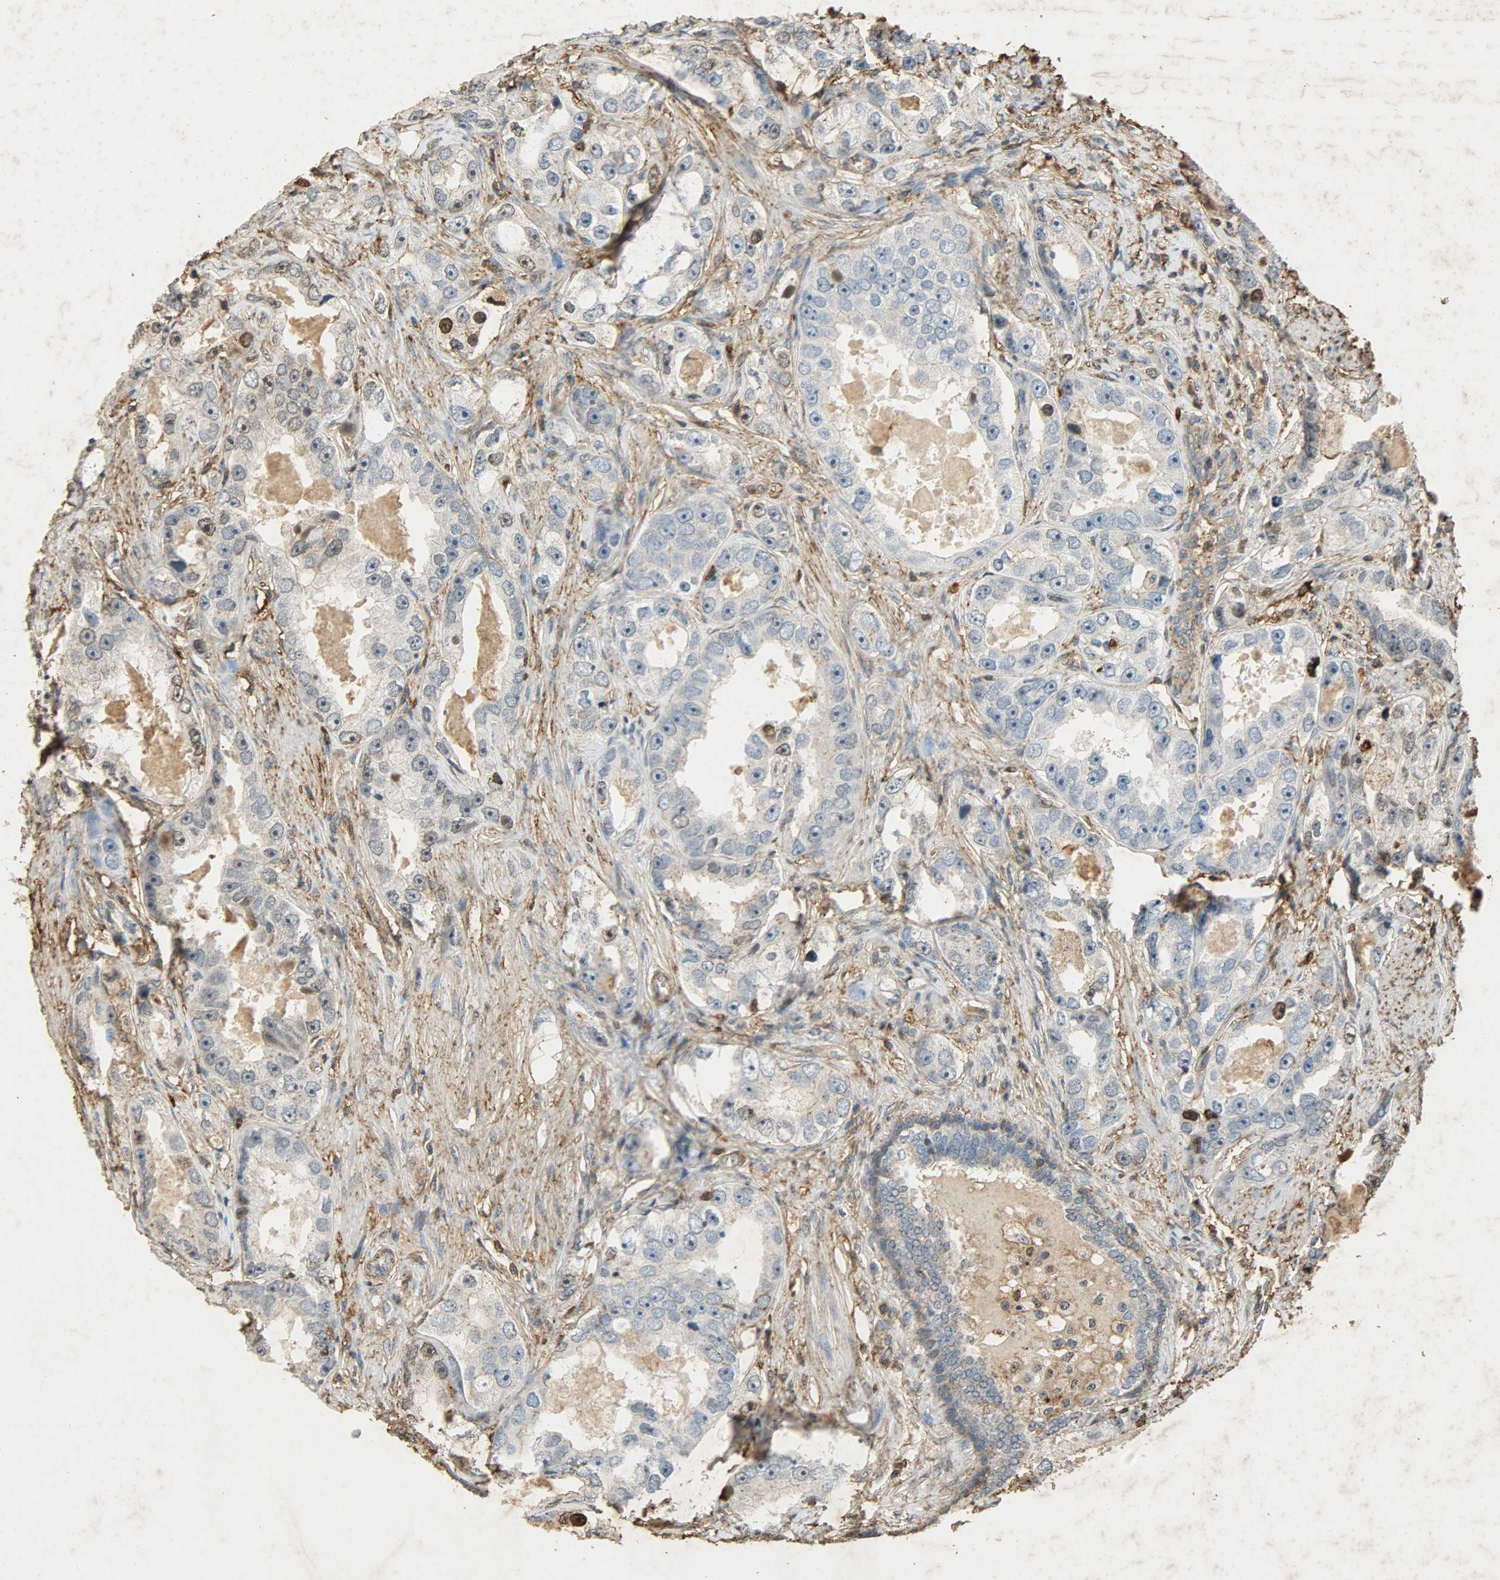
{"staining": {"intensity": "moderate", "quantity": "<25%", "location": "nuclear"}, "tissue": "prostate cancer", "cell_type": "Tumor cells", "image_type": "cancer", "snomed": [{"axis": "morphology", "description": "Adenocarcinoma, High grade"}, {"axis": "topography", "description": "Prostate"}], "caption": "The histopathology image demonstrates a brown stain indicating the presence of a protein in the nuclear of tumor cells in prostate adenocarcinoma (high-grade).", "gene": "ANXA6", "patient": {"sex": "male", "age": 63}}